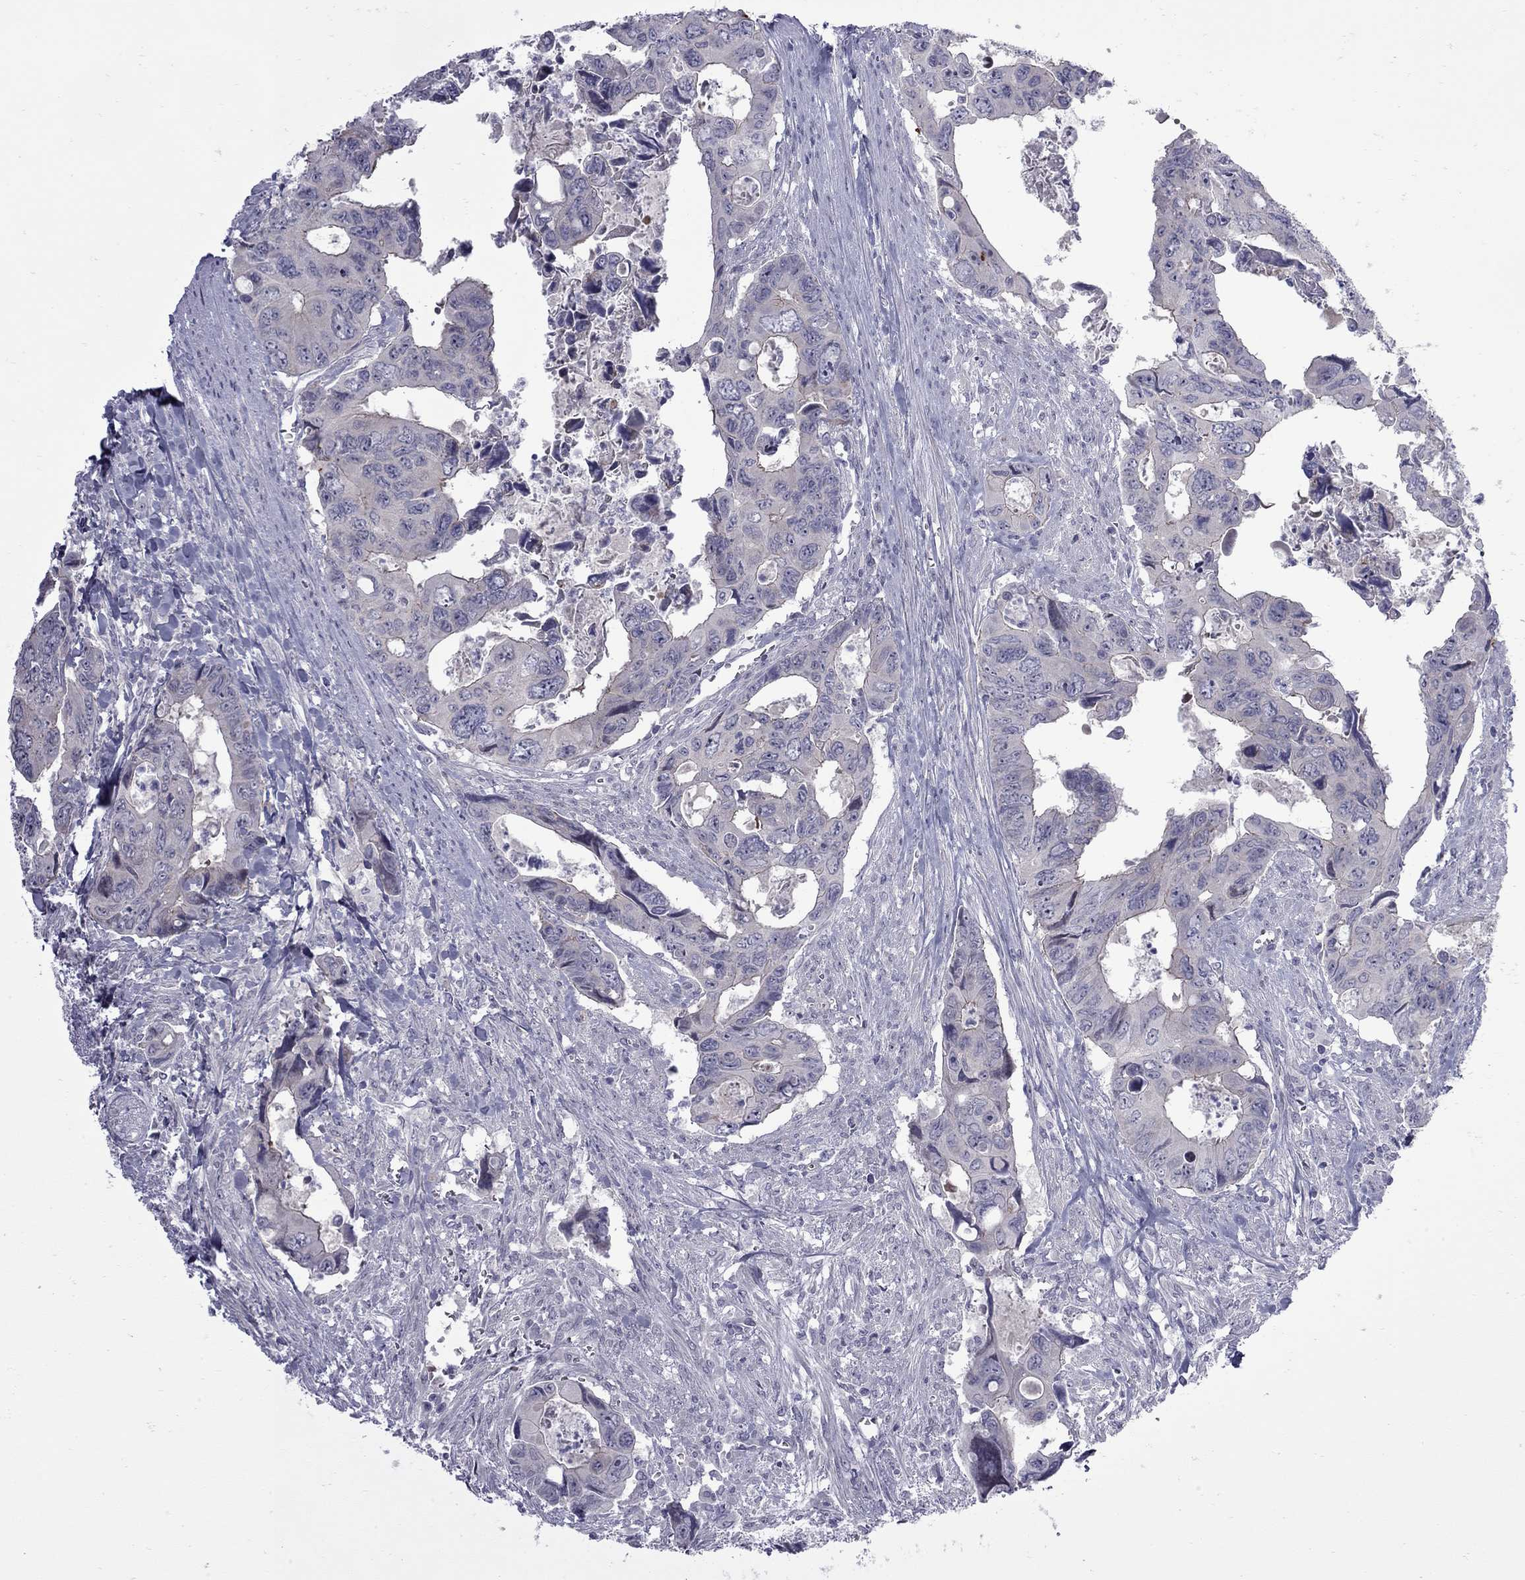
{"staining": {"intensity": "negative", "quantity": "none", "location": "none"}, "tissue": "colorectal cancer", "cell_type": "Tumor cells", "image_type": "cancer", "snomed": [{"axis": "morphology", "description": "Adenocarcinoma, NOS"}, {"axis": "topography", "description": "Rectum"}], "caption": "Immunohistochemistry (IHC) histopathology image of neoplastic tissue: colorectal cancer stained with DAB (3,3'-diaminobenzidine) demonstrates no significant protein positivity in tumor cells.", "gene": "NRARP", "patient": {"sex": "male", "age": 62}}